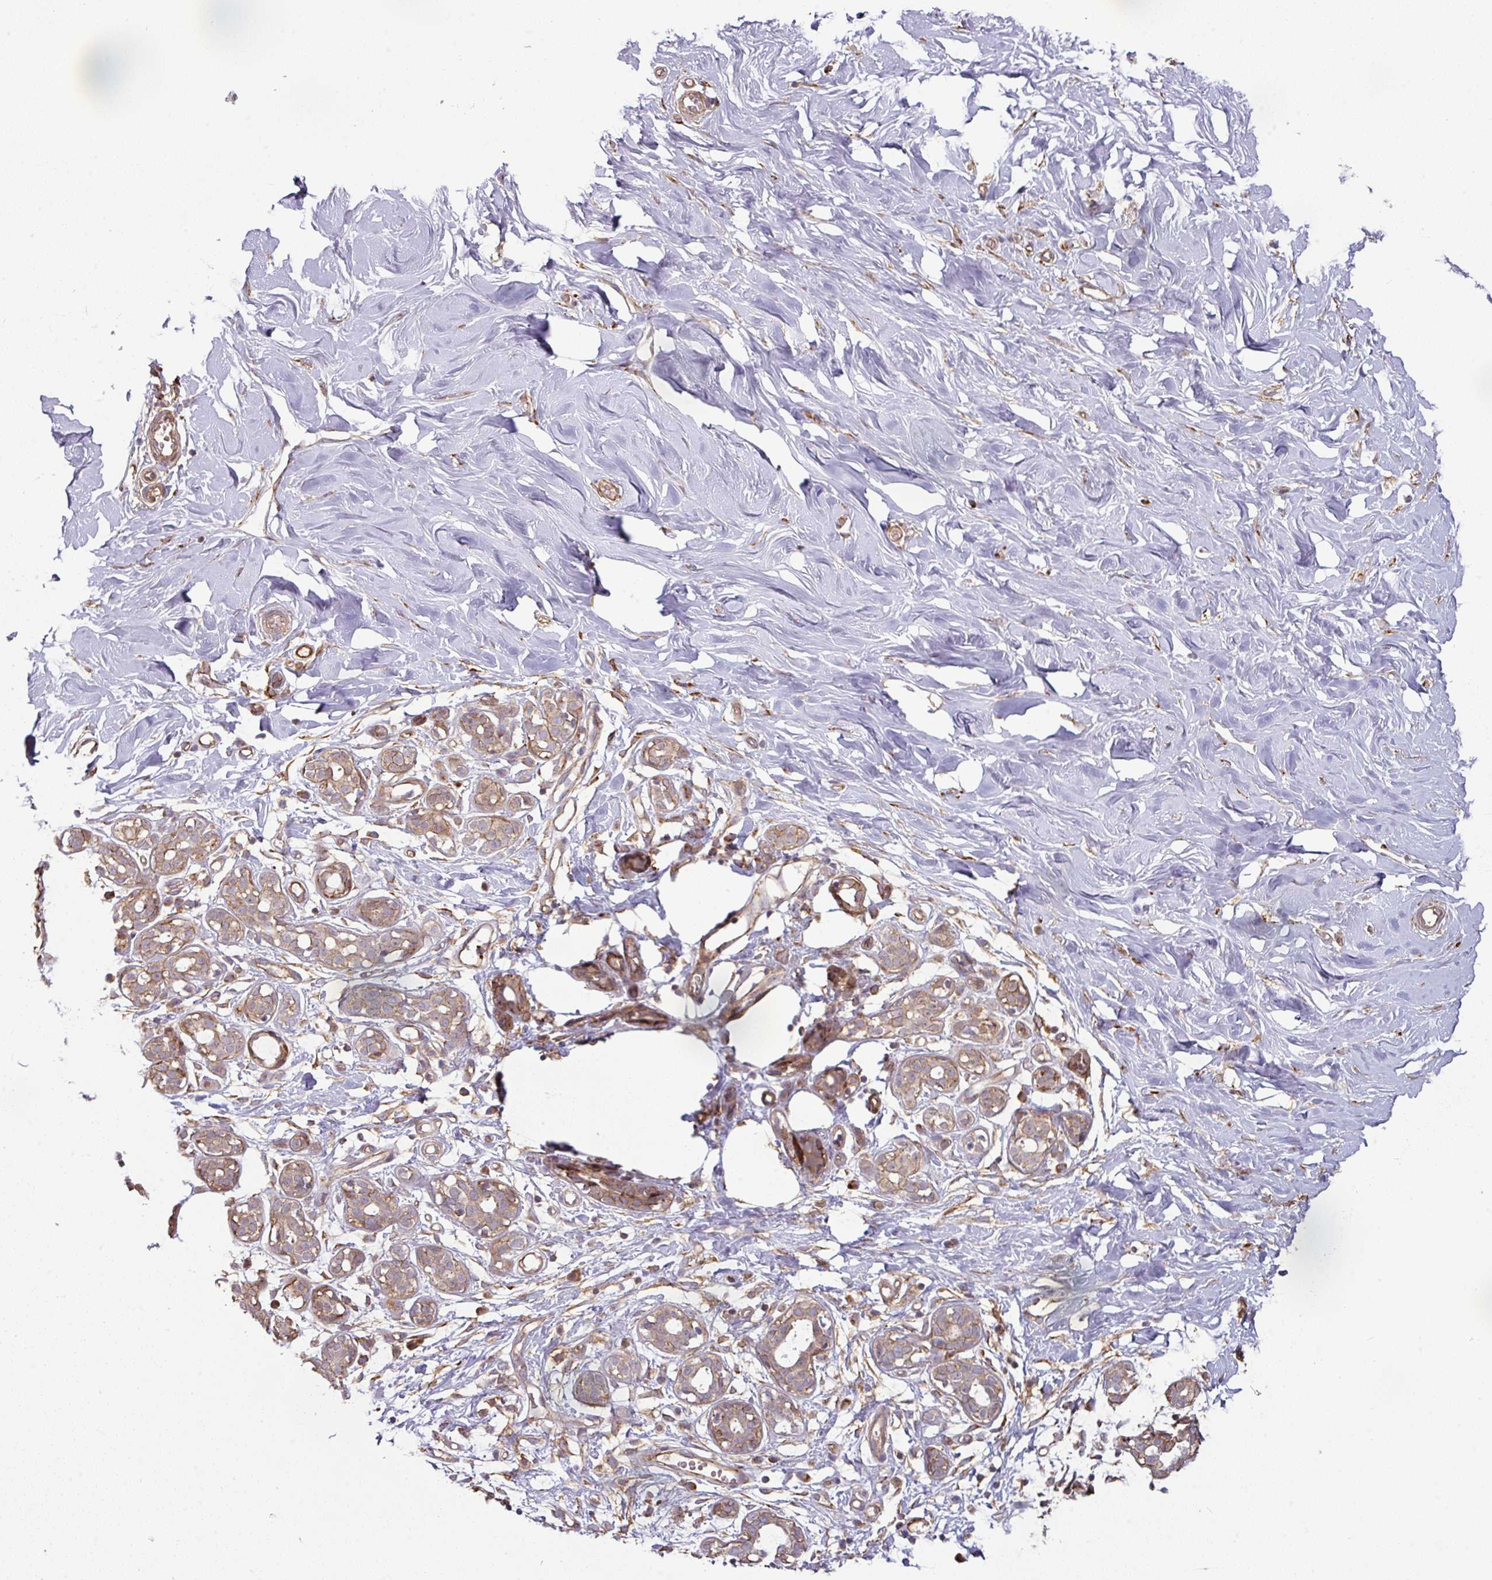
{"staining": {"intensity": "strong", "quantity": "<25%", "location": "cytoplasmic/membranous"}, "tissue": "breast", "cell_type": "Adipocytes", "image_type": "normal", "snomed": [{"axis": "morphology", "description": "Normal tissue, NOS"}, {"axis": "topography", "description": "Breast"}], "caption": "The micrograph displays immunohistochemical staining of unremarkable breast. There is strong cytoplasmic/membranous positivity is appreciated in approximately <25% of adipocytes. Using DAB (brown) and hematoxylin (blue) stains, captured at high magnification using brightfield microscopy.", "gene": "CASP2", "patient": {"sex": "female", "age": 27}}